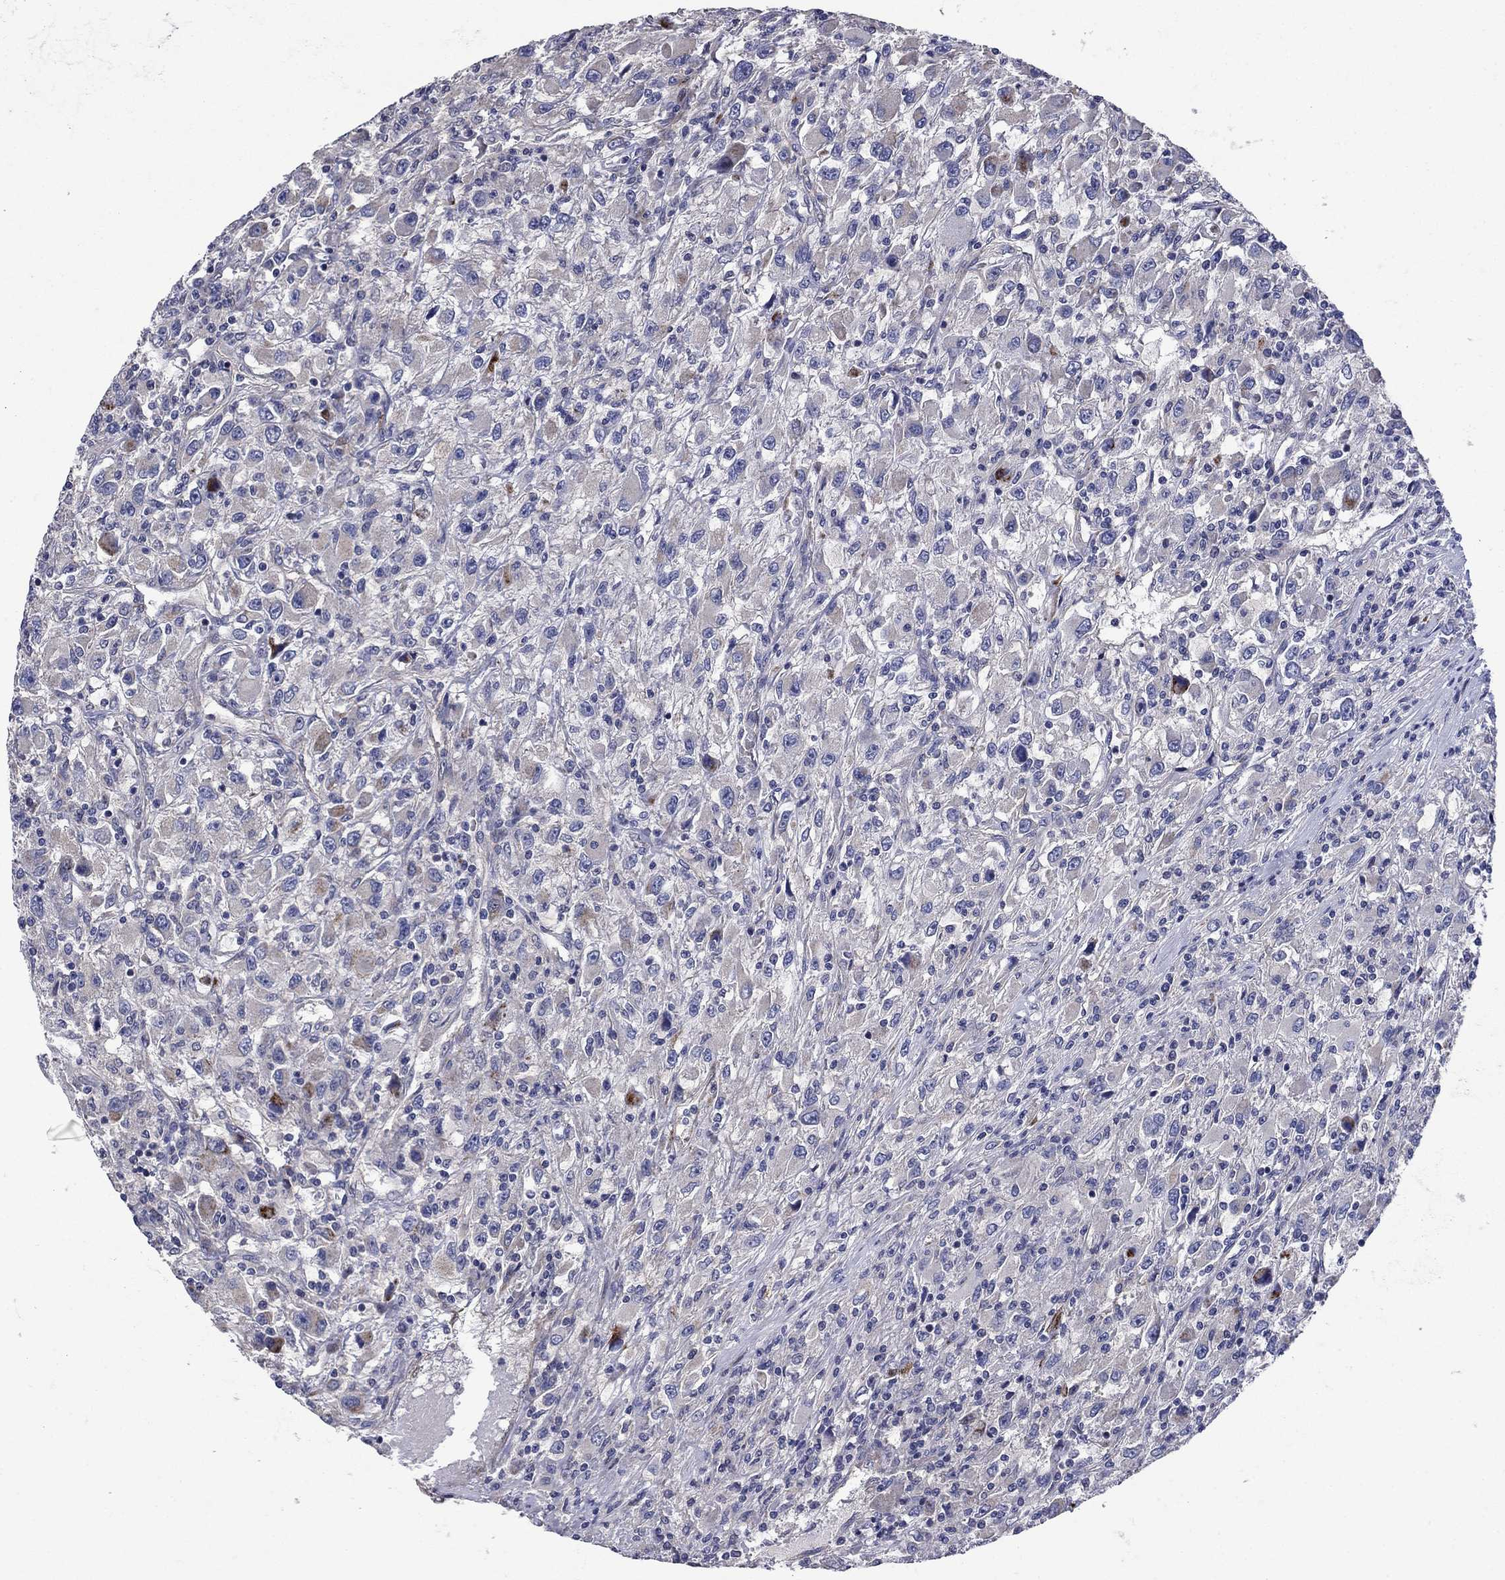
{"staining": {"intensity": "moderate", "quantity": "<25%", "location": "cytoplasmic/membranous"}, "tissue": "renal cancer", "cell_type": "Tumor cells", "image_type": "cancer", "snomed": [{"axis": "morphology", "description": "Adenocarcinoma, NOS"}, {"axis": "topography", "description": "Kidney"}], "caption": "Moderate cytoplasmic/membranous protein expression is identified in approximately <25% of tumor cells in adenocarcinoma (renal).", "gene": "SLC7A1", "patient": {"sex": "female", "age": 67}}